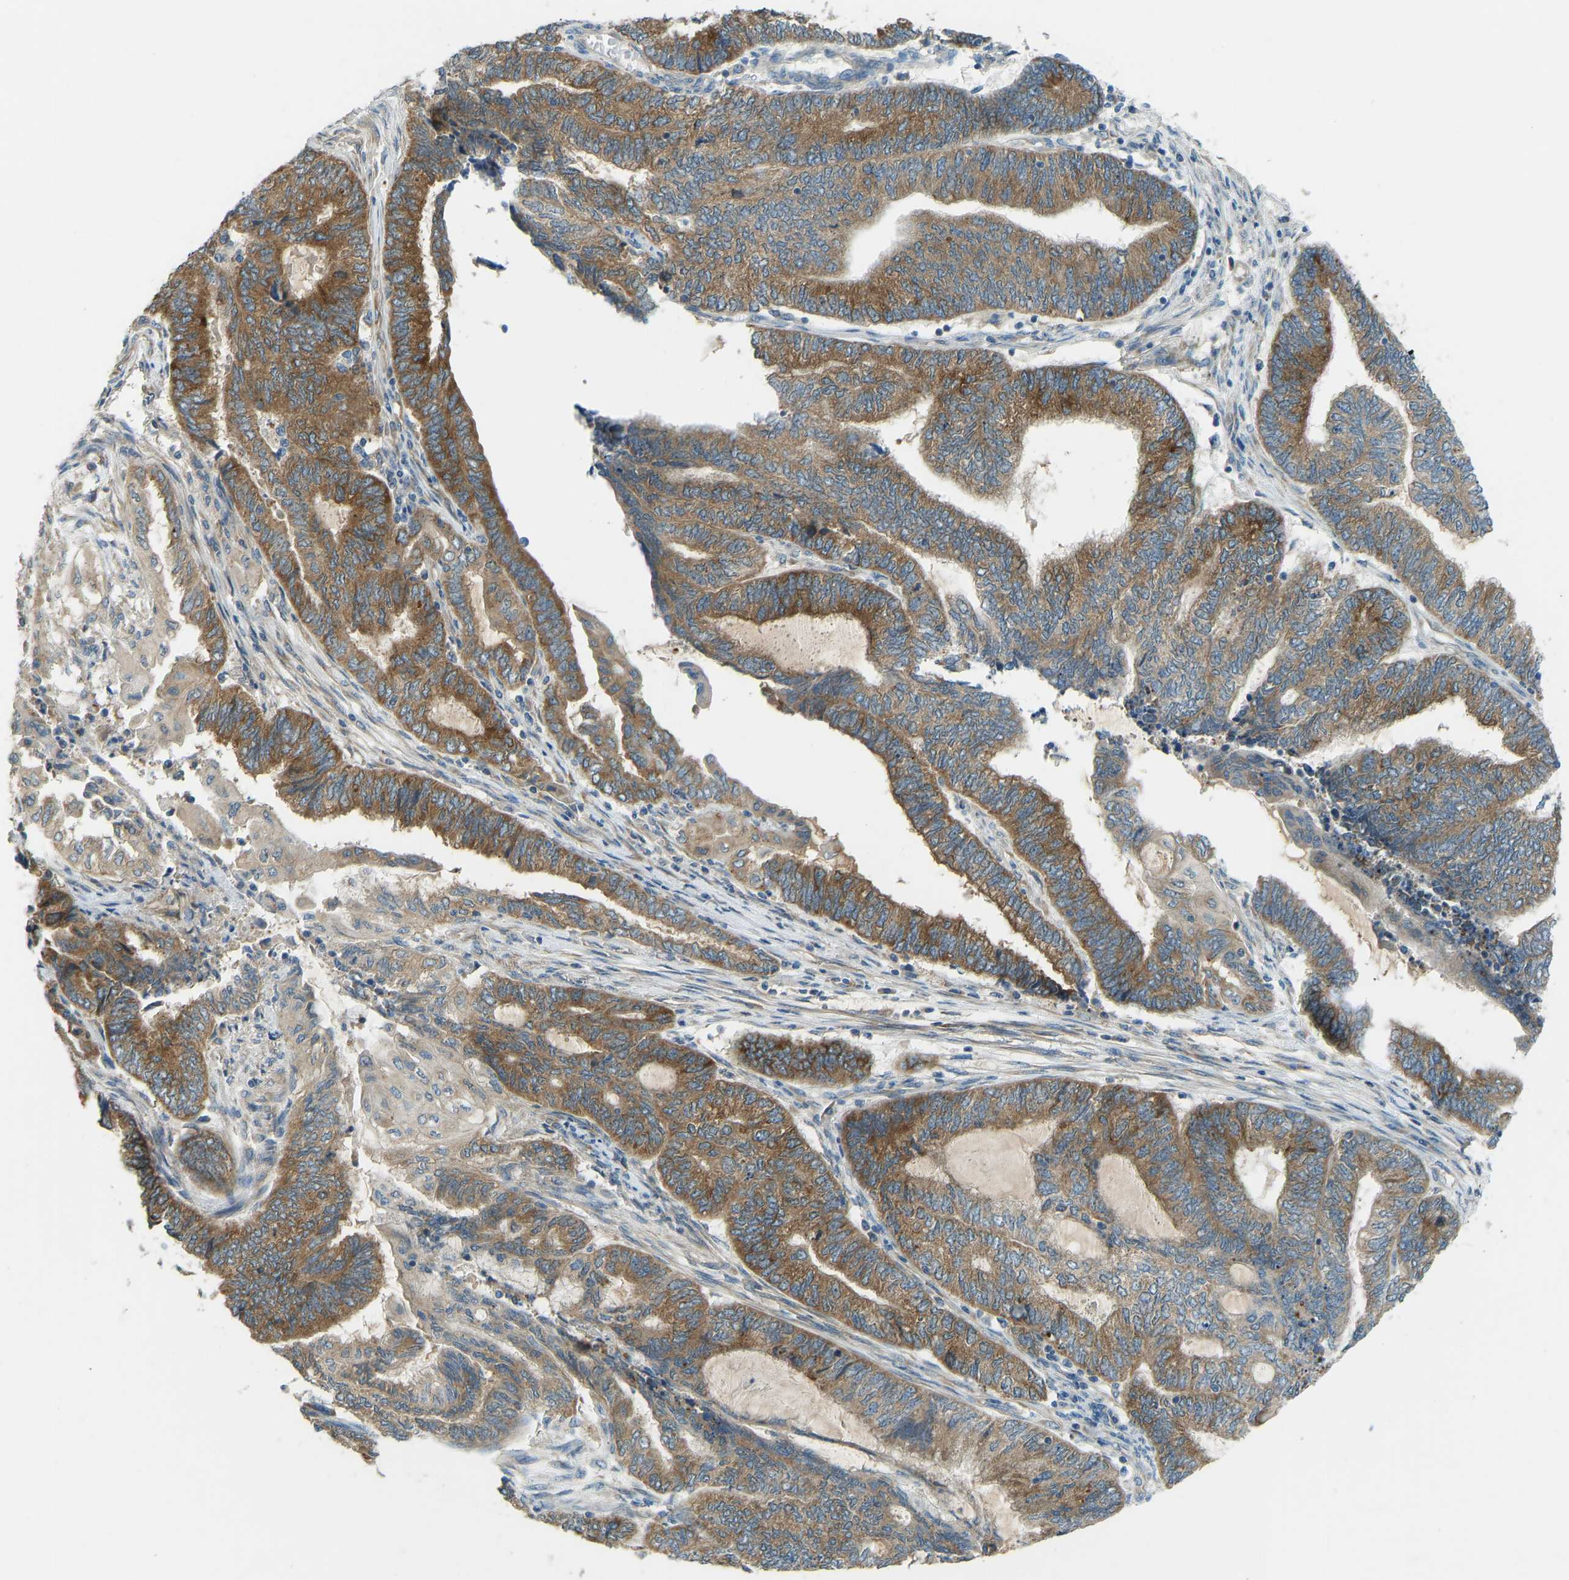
{"staining": {"intensity": "strong", "quantity": ">75%", "location": "cytoplasmic/membranous"}, "tissue": "endometrial cancer", "cell_type": "Tumor cells", "image_type": "cancer", "snomed": [{"axis": "morphology", "description": "Adenocarcinoma, NOS"}, {"axis": "topography", "description": "Uterus"}, {"axis": "topography", "description": "Endometrium"}], "caption": "DAB (3,3'-diaminobenzidine) immunohistochemical staining of human endometrial cancer (adenocarcinoma) reveals strong cytoplasmic/membranous protein expression in about >75% of tumor cells.", "gene": "STAU2", "patient": {"sex": "female", "age": 70}}